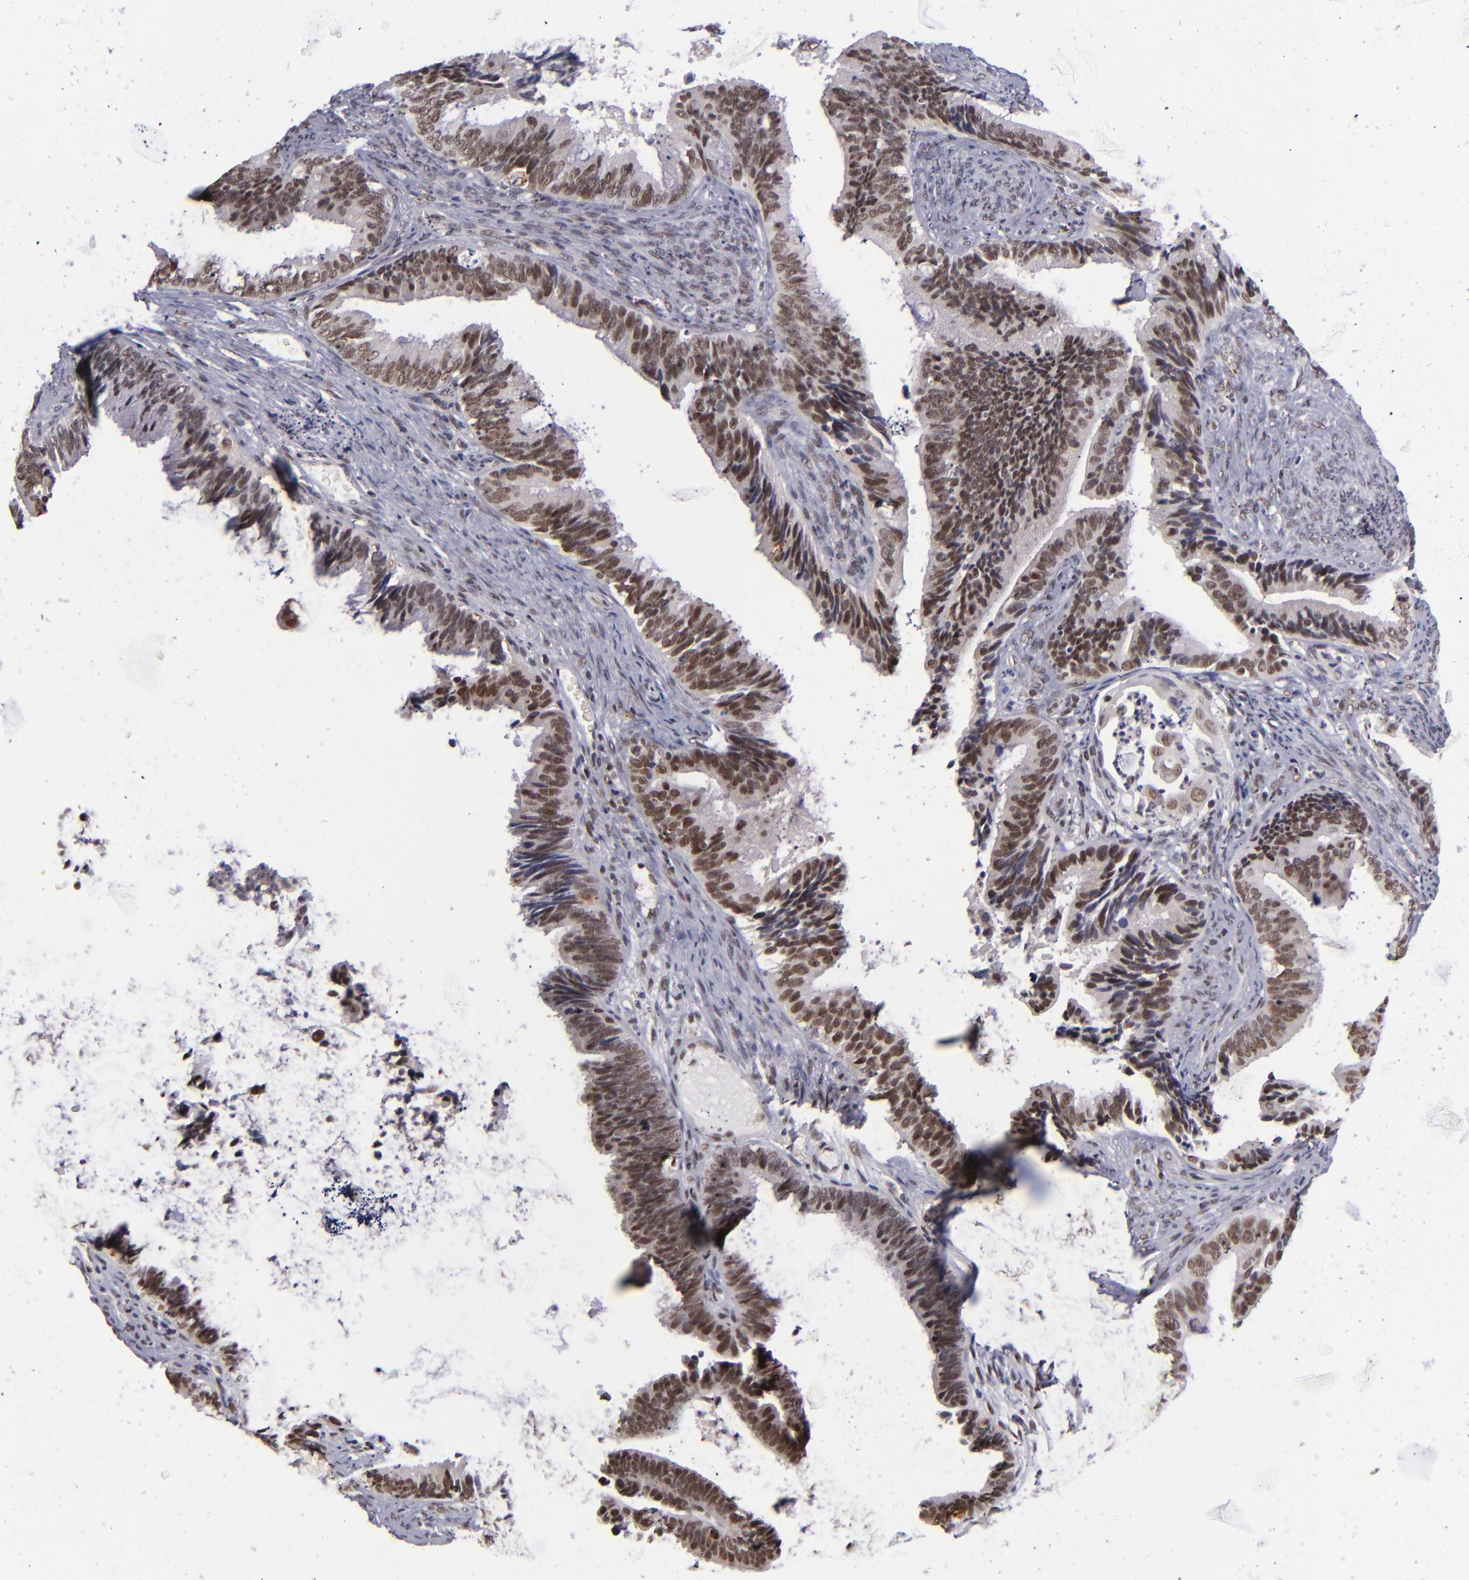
{"staining": {"intensity": "moderate", "quantity": ">75%", "location": "nuclear"}, "tissue": "cervical cancer", "cell_type": "Tumor cells", "image_type": "cancer", "snomed": [{"axis": "morphology", "description": "Adenocarcinoma, NOS"}, {"axis": "topography", "description": "Cervix"}], "caption": "A high-resolution image shows immunohistochemistry staining of adenocarcinoma (cervical), which displays moderate nuclear staining in about >75% of tumor cells. (brown staining indicates protein expression, while blue staining denotes nuclei).", "gene": "MLLT3", "patient": {"sex": "female", "age": 47}}